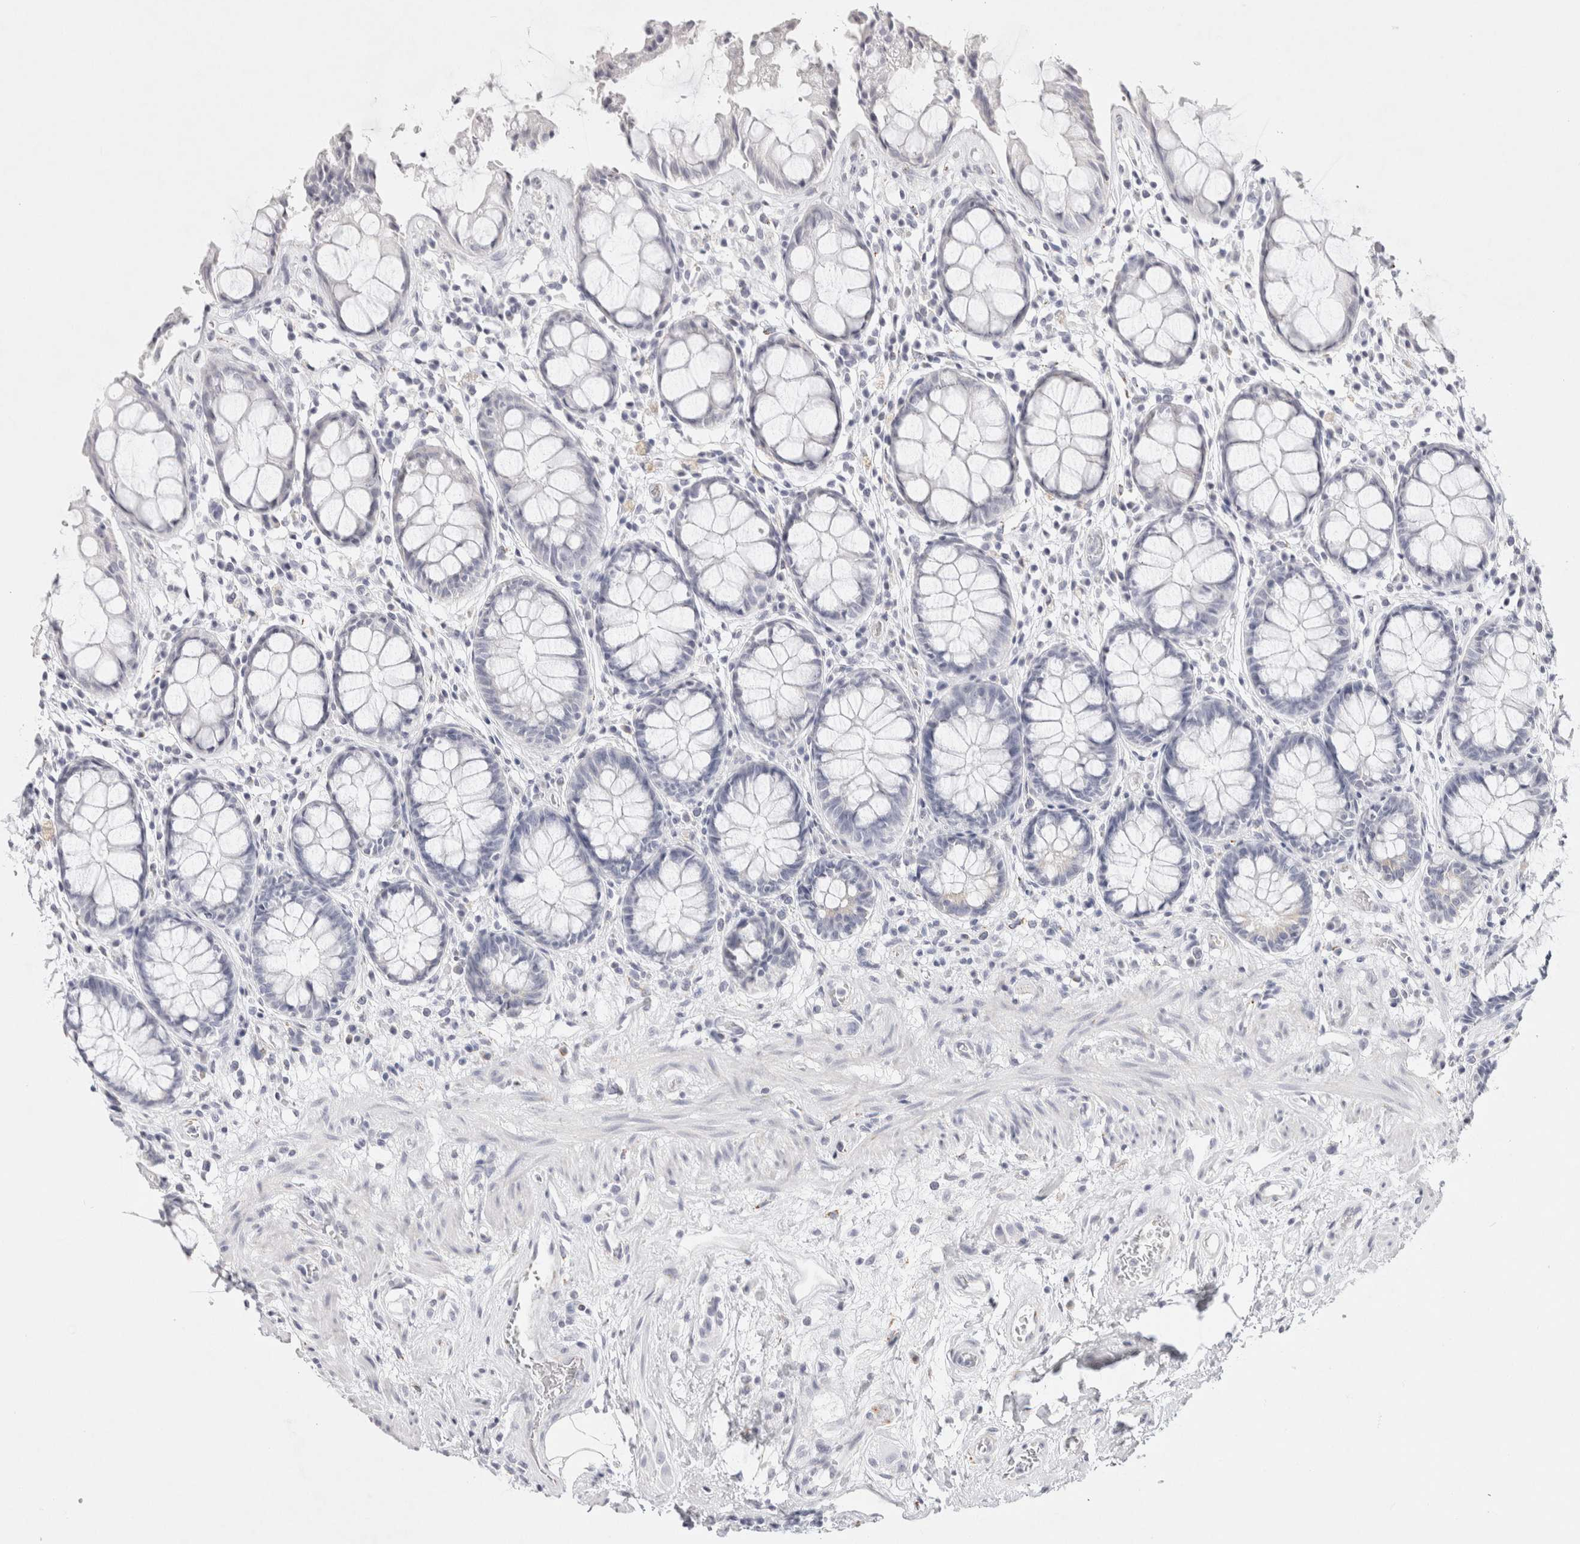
{"staining": {"intensity": "negative", "quantity": "none", "location": "none"}, "tissue": "rectum", "cell_type": "Glandular cells", "image_type": "normal", "snomed": [{"axis": "morphology", "description": "Normal tissue, NOS"}, {"axis": "topography", "description": "Rectum"}], "caption": "Rectum was stained to show a protein in brown. There is no significant staining in glandular cells. Nuclei are stained in blue.", "gene": "GARIN1A", "patient": {"sex": "male", "age": 64}}